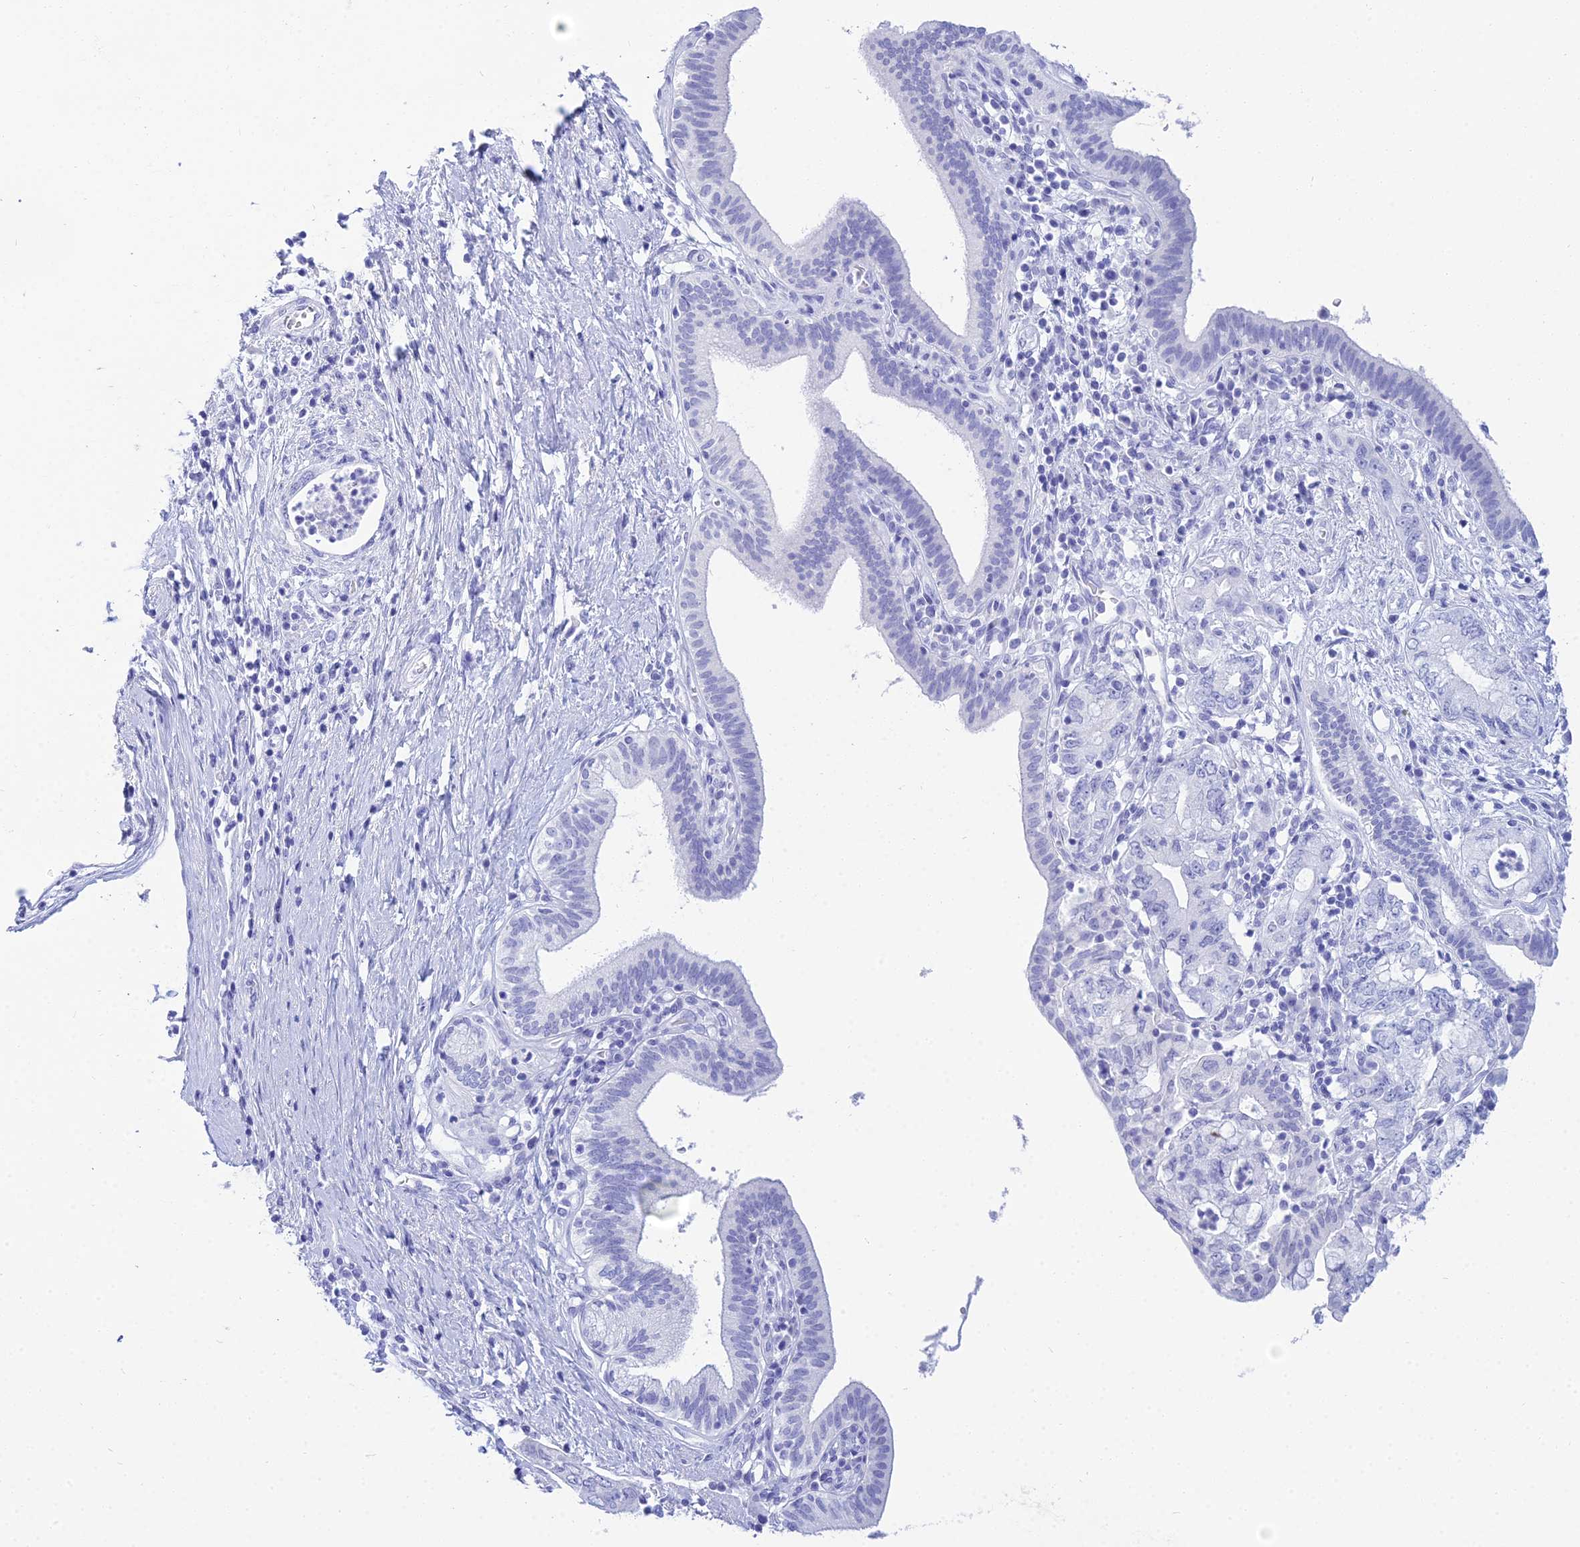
{"staining": {"intensity": "negative", "quantity": "none", "location": "none"}, "tissue": "pancreatic cancer", "cell_type": "Tumor cells", "image_type": "cancer", "snomed": [{"axis": "morphology", "description": "Adenocarcinoma, NOS"}, {"axis": "topography", "description": "Pancreas"}], "caption": "The IHC histopathology image has no significant expression in tumor cells of adenocarcinoma (pancreatic) tissue.", "gene": "PATE4", "patient": {"sex": "female", "age": 73}}